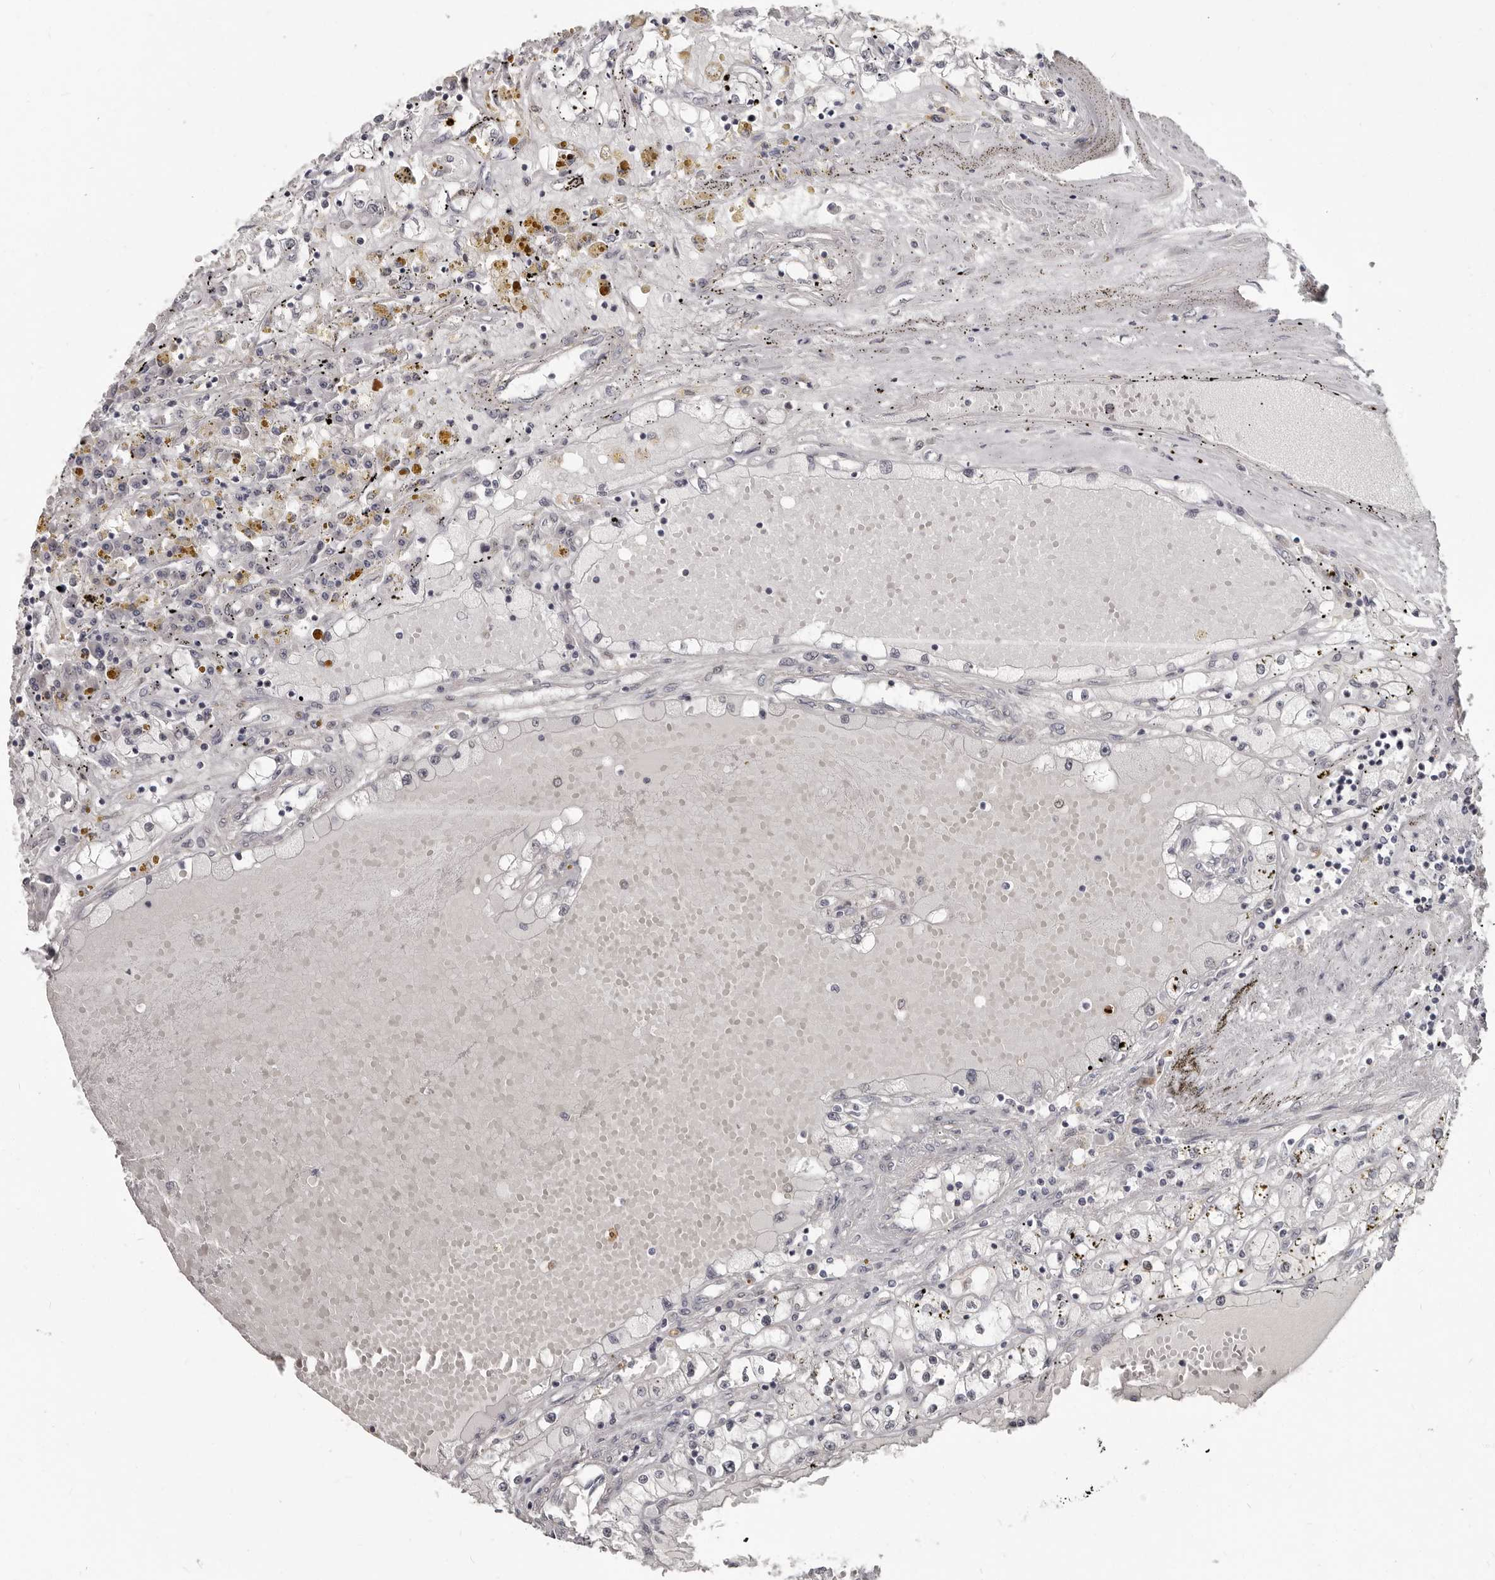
{"staining": {"intensity": "negative", "quantity": "none", "location": "none"}, "tissue": "renal cancer", "cell_type": "Tumor cells", "image_type": "cancer", "snomed": [{"axis": "morphology", "description": "Adenocarcinoma, NOS"}, {"axis": "topography", "description": "Kidney"}], "caption": "Immunohistochemistry image of human renal cancer (adenocarcinoma) stained for a protein (brown), which displays no expression in tumor cells.", "gene": "GPR157", "patient": {"sex": "male", "age": 56}}